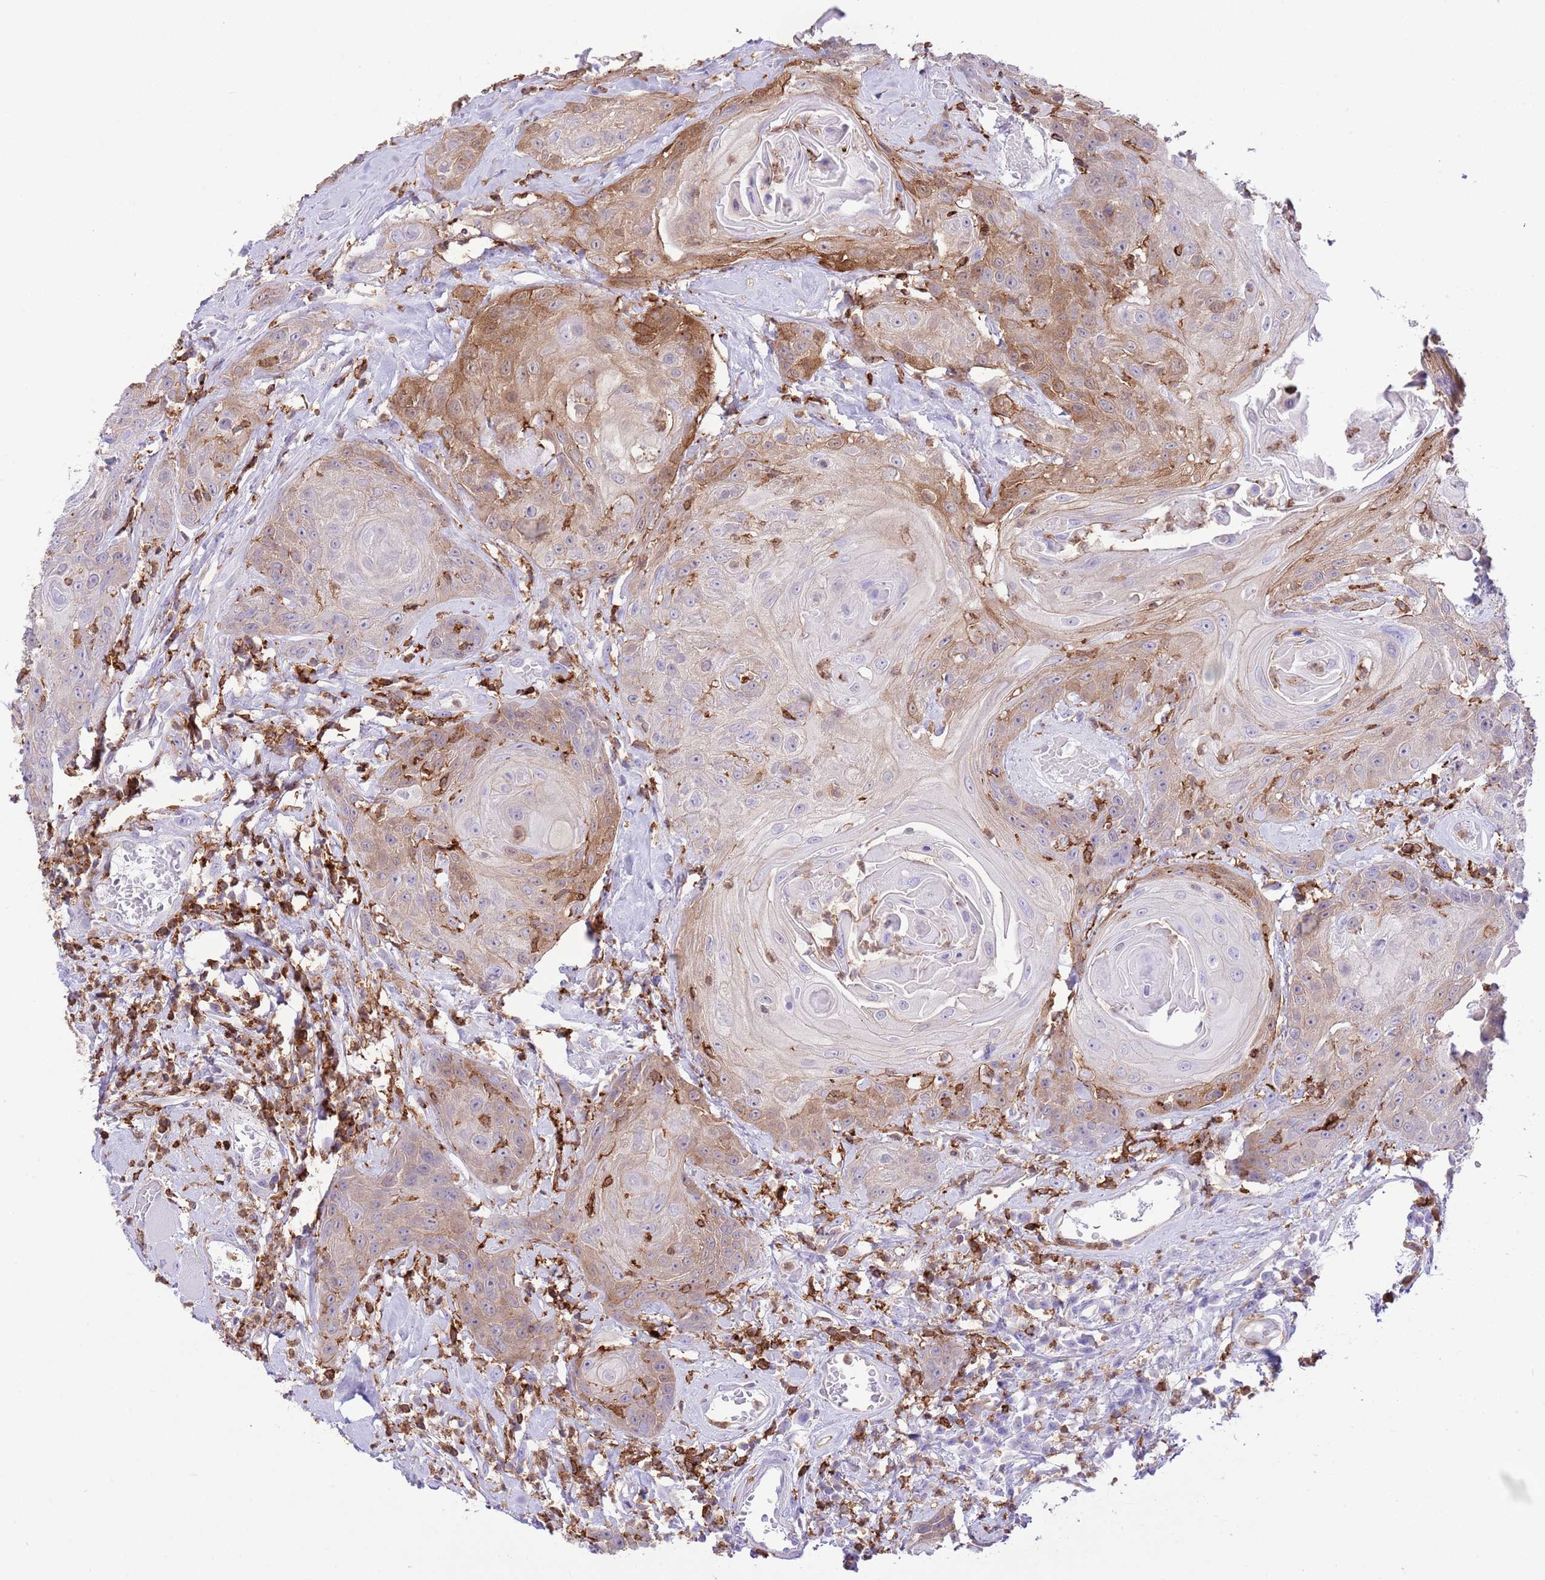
{"staining": {"intensity": "moderate", "quantity": "25%-75%", "location": "cytoplasmic/membranous"}, "tissue": "head and neck cancer", "cell_type": "Tumor cells", "image_type": "cancer", "snomed": [{"axis": "morphology", "description": "Squamous cell carcinoma, NOS"}, {"axis": "topography", "description": "Head-Neck"}], "caption": "A brown stain highlights moderate cytoplasmic/membranous expression of a protein in human head and neck cancer tumor cells.", "gene": "EFHD2", "patient": {"sex": "female", "age": 59}}